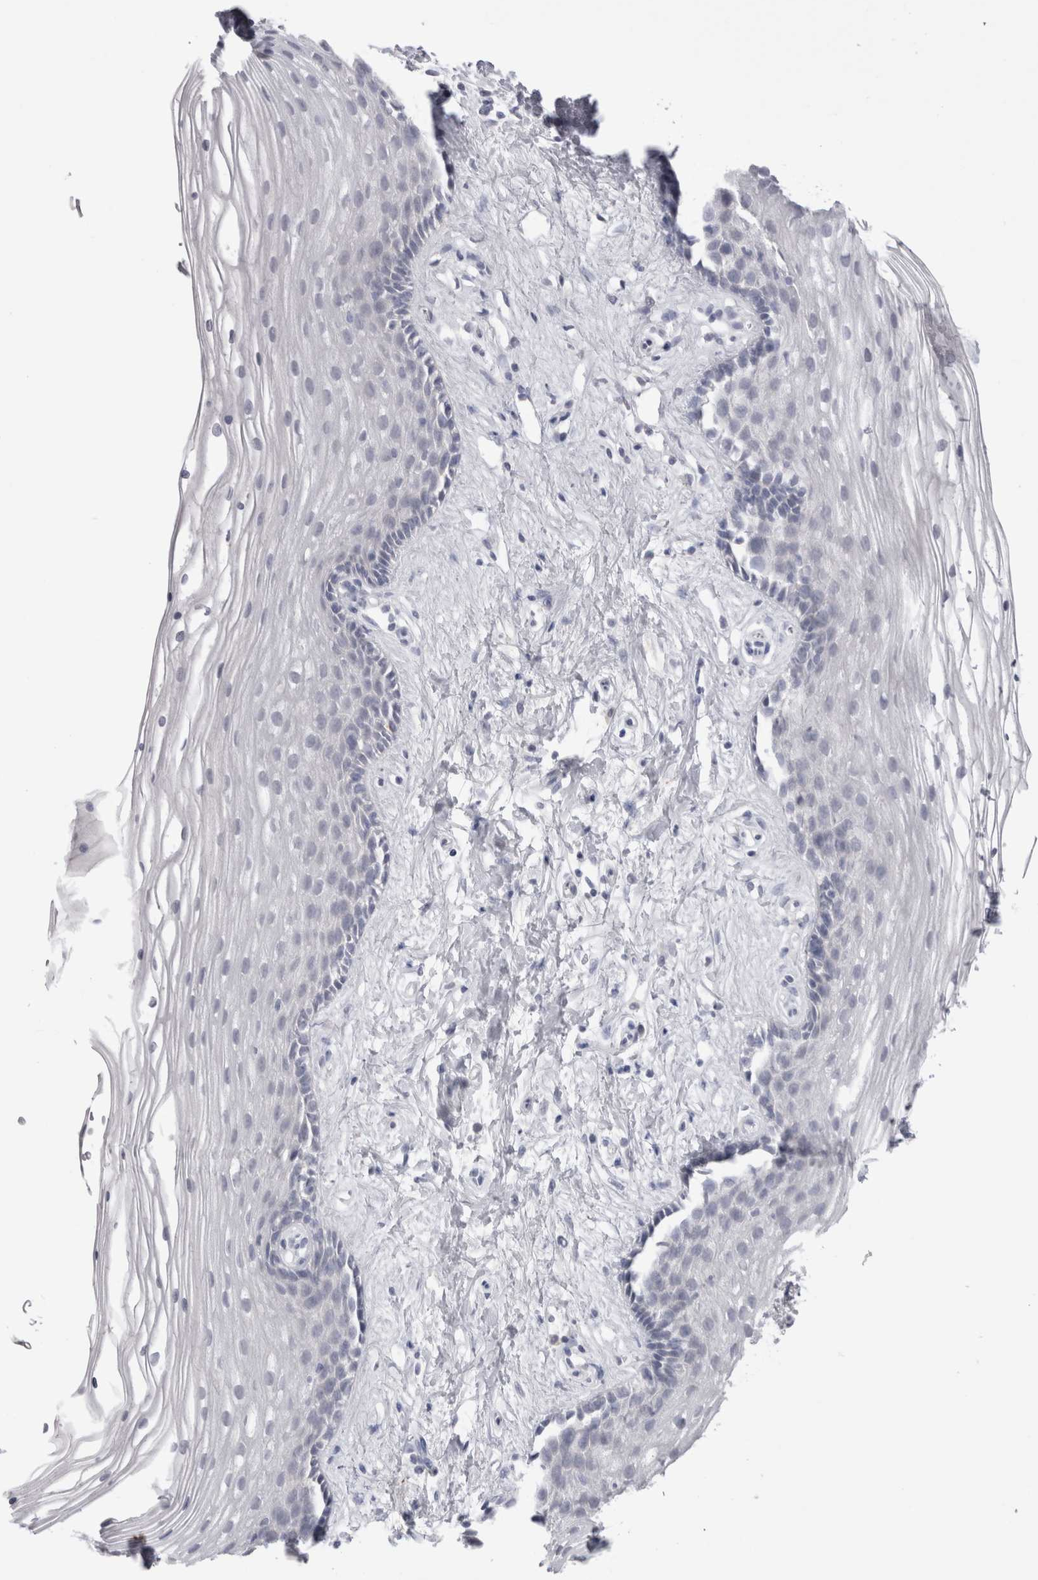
{"staining": {"intensity": "negative", "quantity": "none", "location": "none"}, "tissue": "vagina", "cell_type": "Squamous epithelial cells", "image_type": "normal", "snomed": [{"axis": "morphology", "description": "Normal tissue, NOS"}, {"axis": "topography", "description": "Vagina"}], "caption": "Vagina was stained to show a protein in brown. There is no significant positivity in squamous epithelial cells. Brightfield microscopy of immunohistochemistry stained with DAB (3,3'-diaminobenzidine) (brown) and hematoxylin (blue), captured at high magnification.", "gene": "SUCNR1", "patient": {"sex": "female", "age": 46}}